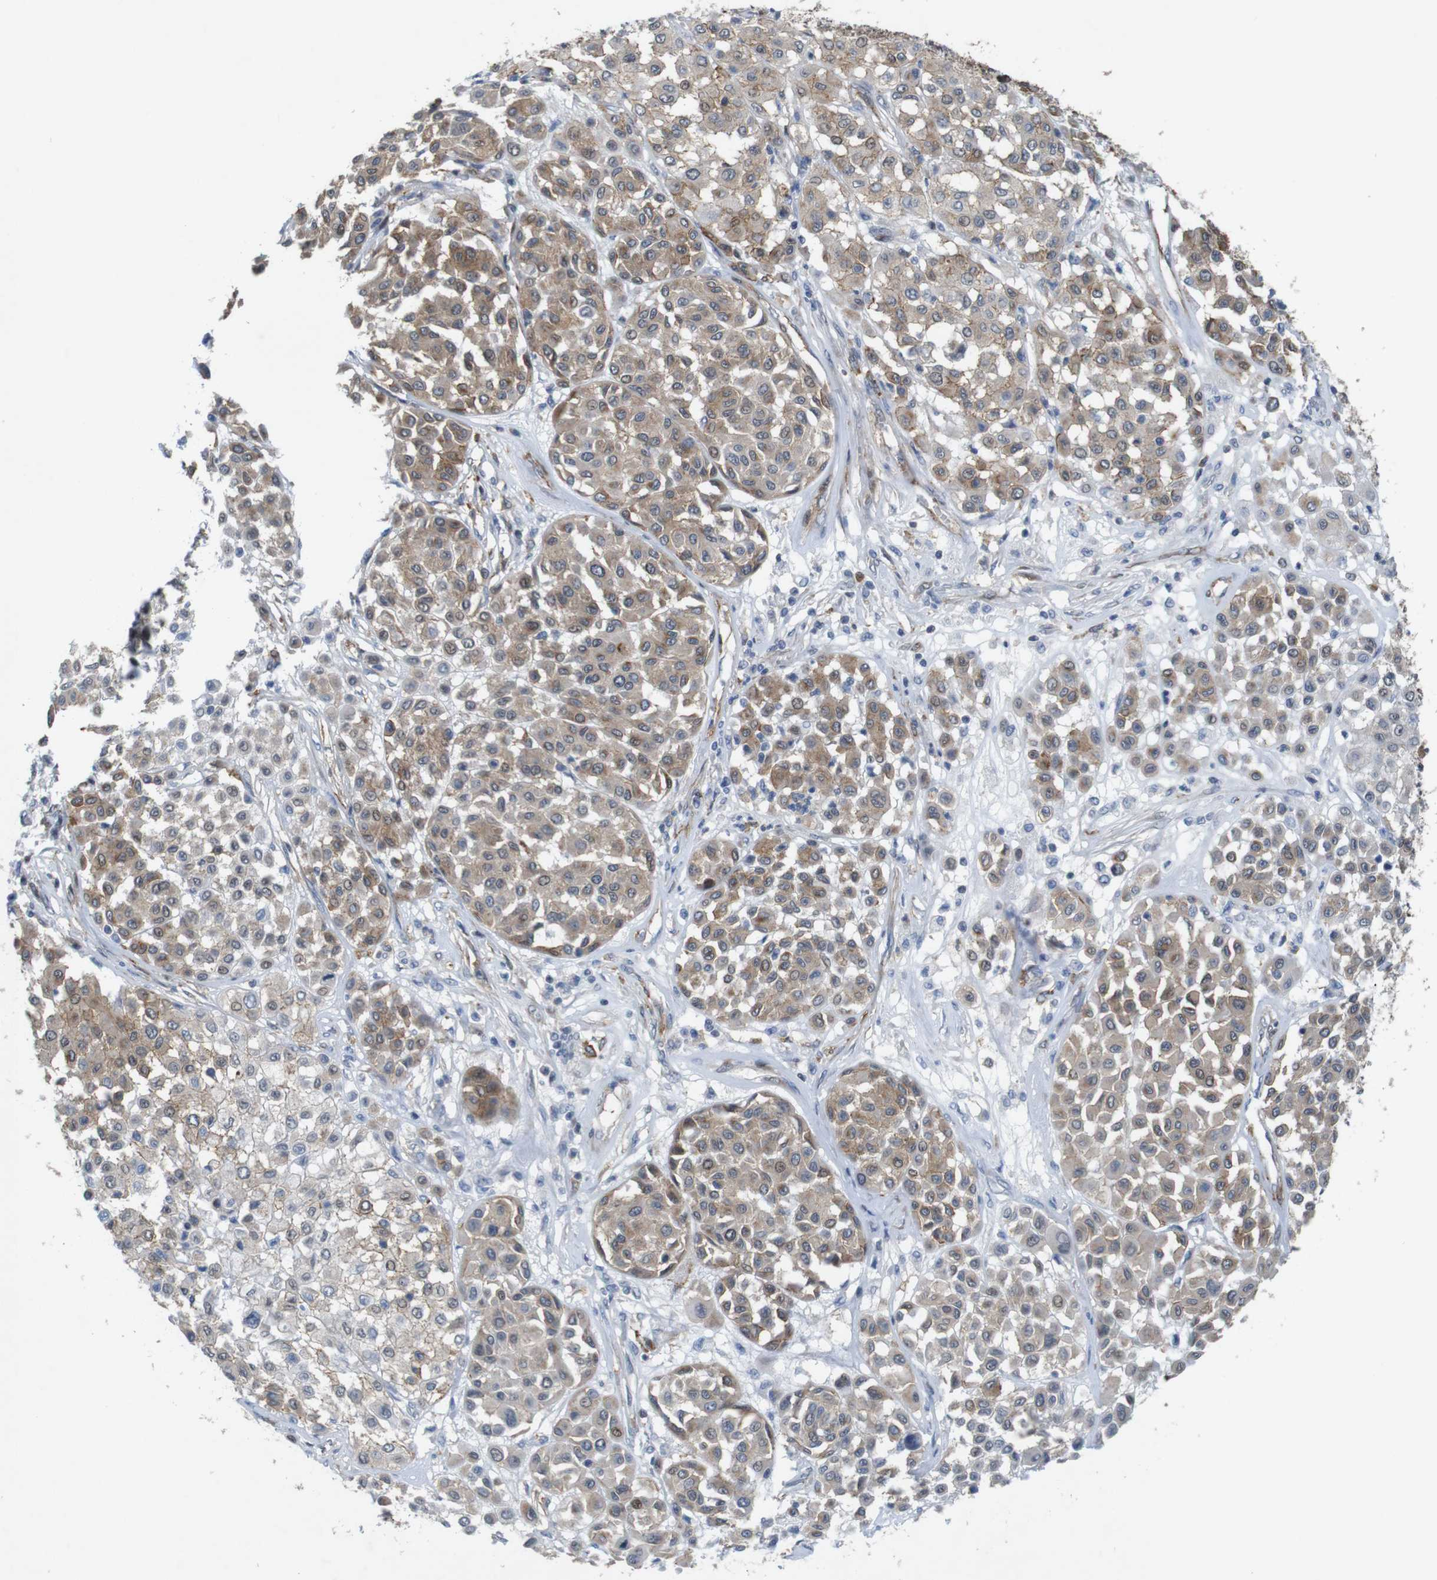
{"staining": {"intensity": "moderate", "quantity": "25%-75%", "location": "cytoplasmic/membranous"}, "tissue": "melanoma", "cell_type": "Tumor cells", "image_type": "cancer", "snomed": [{"axis": "morphology", "description": "Malignant melanoma, Metastatic site"}, {"axis": "topography", "description": "Soft tissue"}], "caption": "There is medium levels of moderate cytoplasmic/membranous expression in tumor cells of melanoma, as demonstrated by immunohistochemical staining (brown color).", "gene": "PTGER4", "patient": {"sex": "male", "age": 41}}